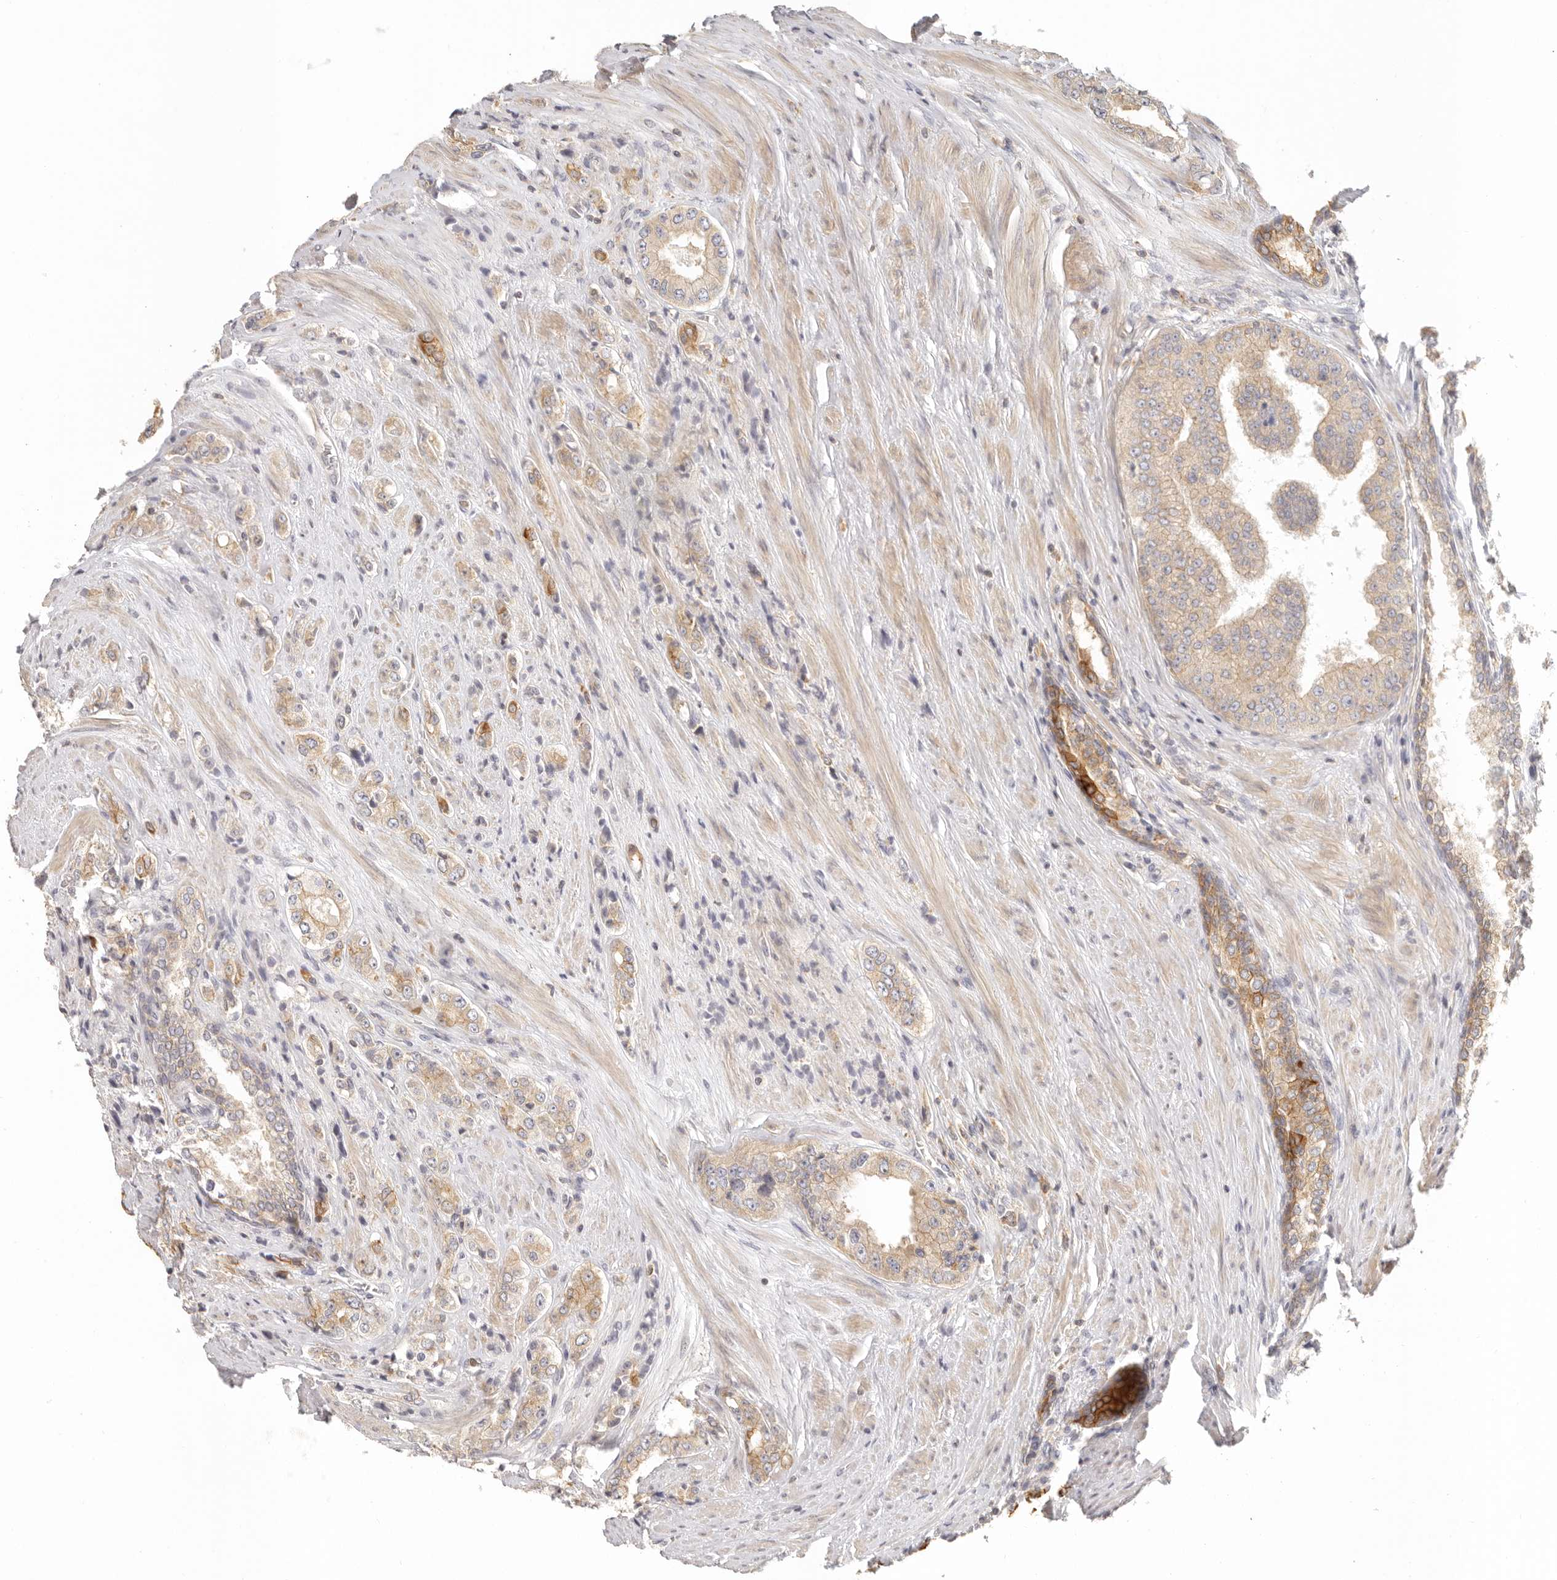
{"staining": {"intensity": "strong", "quantity": "<25%", "location": "cytoplasmic/membranous"}, "tissue": "prostate cancer", "cell_type": "Tumor cells", "image_type": "cancer", "snomed": [{"axis": "morphology", "description": "Adenocarcinoma, High grade"}, {"axis": "topography", "description": "Prostate"}], "caption": "Brown immunohistochemical staining in prostate adenocarcinoma (high-grade) demonstrates strong cytoplasmic/membranous positivity in about <25% of tumor cells. (Stains: DAB in brown, nuclei in blue, Microscopy: brightfield microscopy at high magnification).", "gene": "ANXA9", "patient": {"sex": "male", "age": 61}}